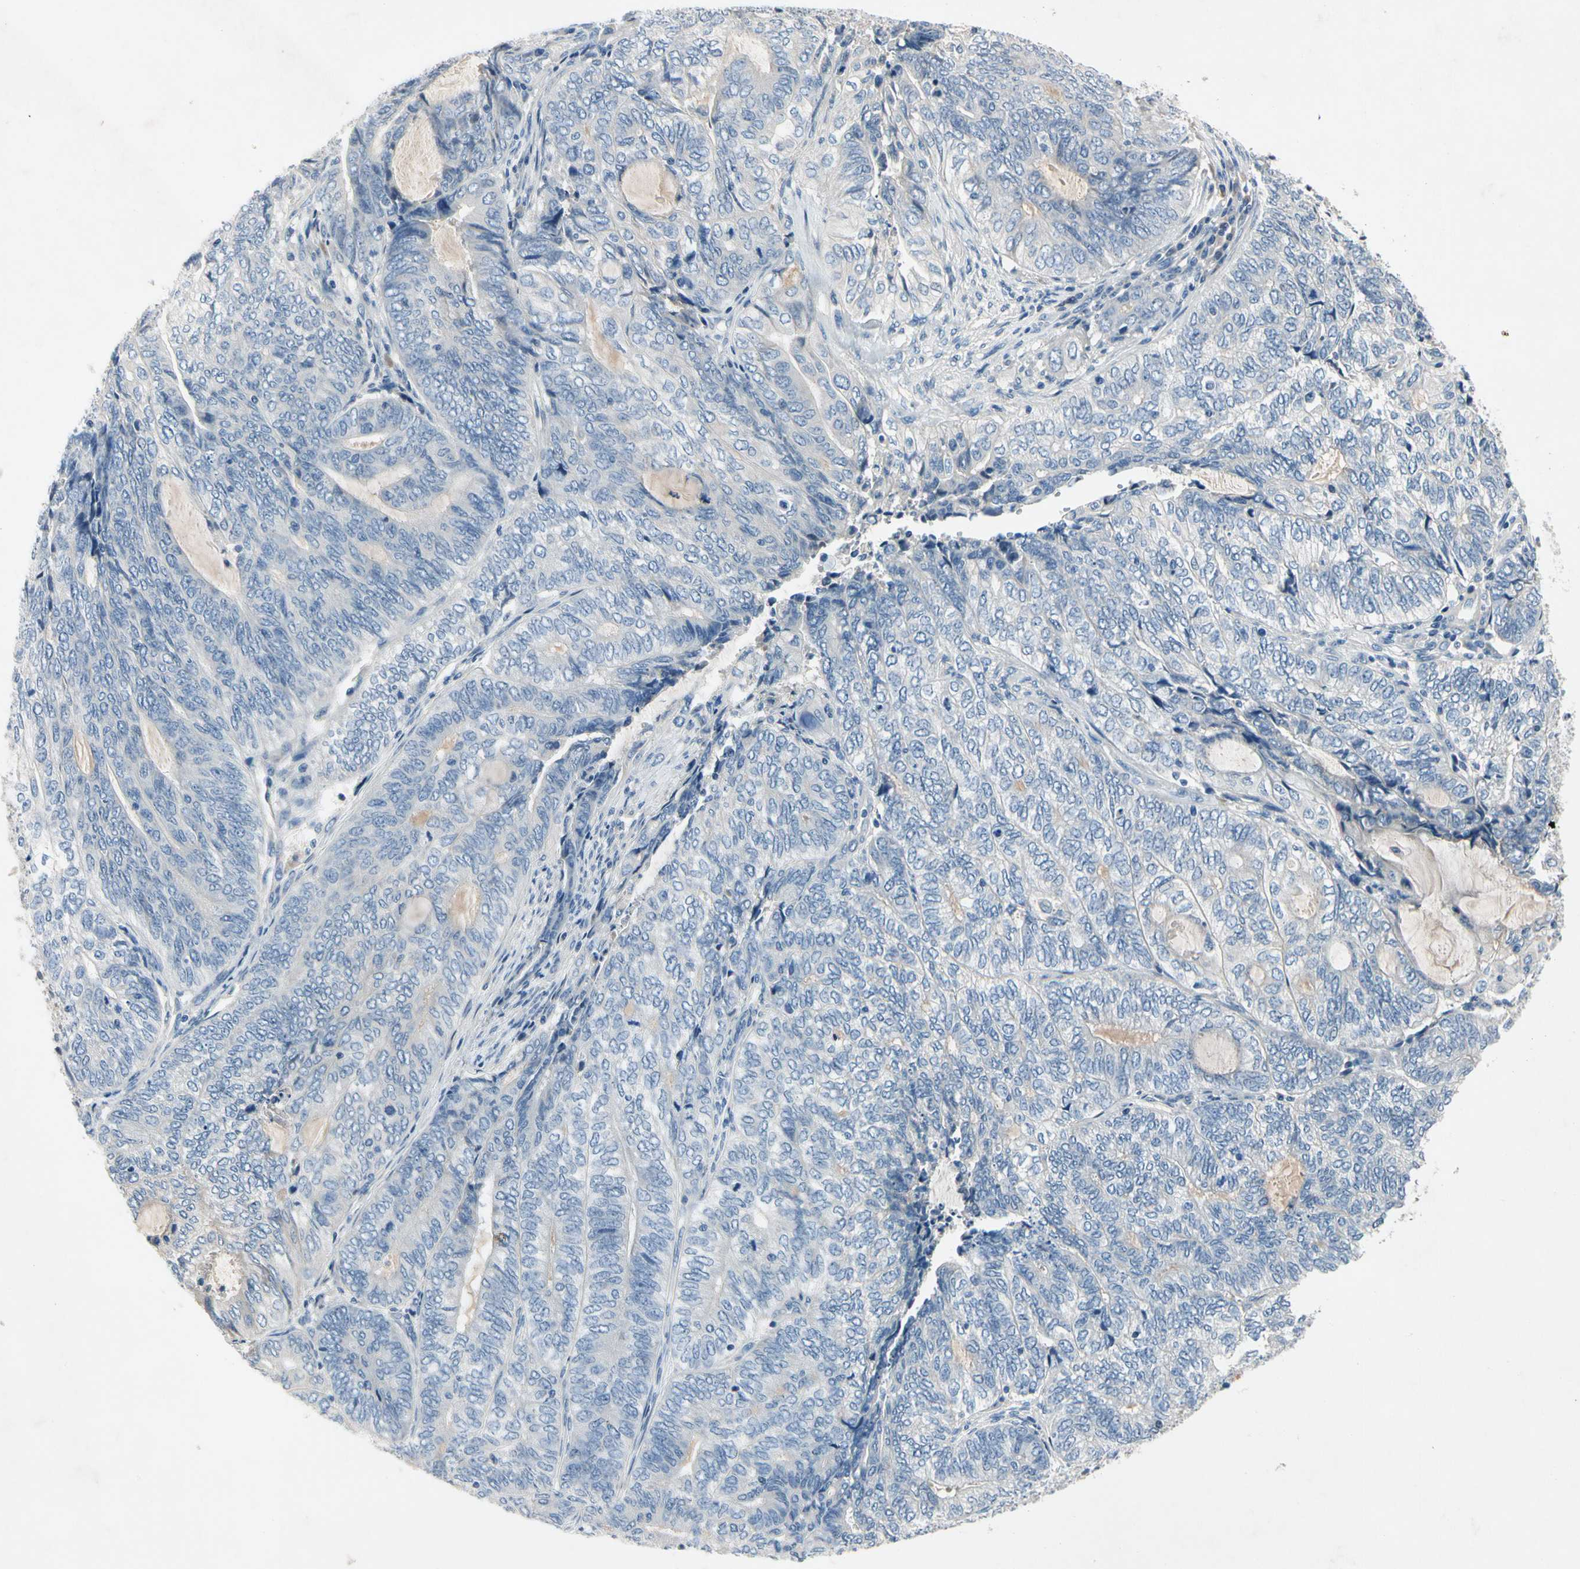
{"staining": {"intensity": "negative", "quantity": "none", "location": "none"}, "tissue": "endometrial cancer", "cell_type": "Tumor cells", "image_type": "cancer", "snomed": [{"axis": "morphology", "description": "Adenocarcinoma, NOS"}, {"axis": "topography", "description": "Uterus"}, {"axis": "topography", "description": "Endometrium"}], "caption": "Immunohistochemical staining of human endometrial cancer (adenocarcinoma) exhibits no significant expression in tumor cells.", "gene": "GAS6", "patient": {"sex": "female", "age": 70}}